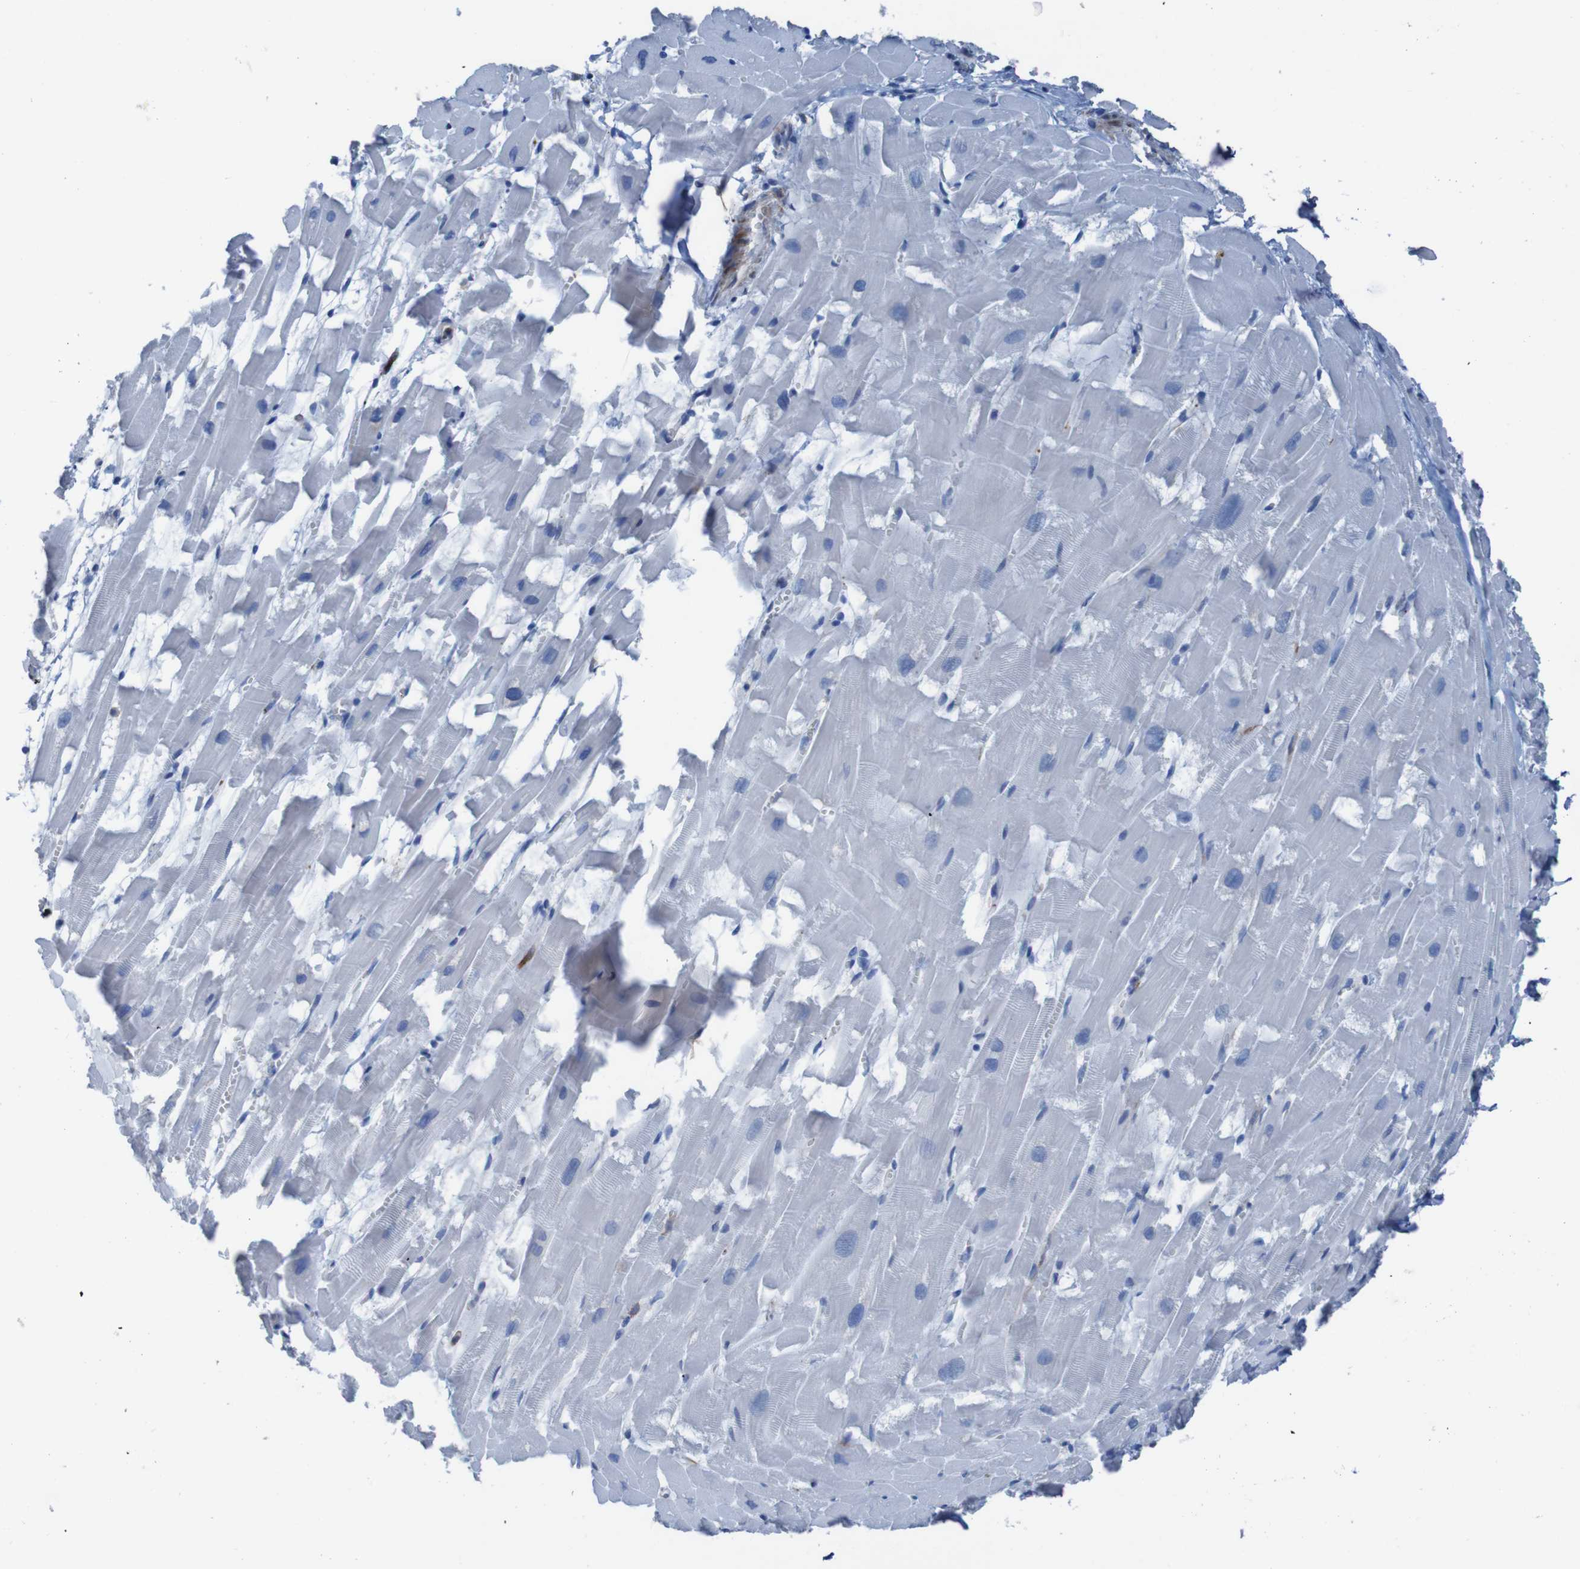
{"staining": {"intensity": "negative", "quantity": "none", "location": "none"}, "tissue": "heart muscle", "cell_type": "Cardiomyocytes", "image_type": "normal", "snomed": [{"axis": "morphology", "description": "Normal tissue, NOS"}, {"axis": "topography", "description": "Heart"}], "caption": "There is no significant staining in cardiomyocytes of heart muscle.", "gene": "RNF182", "patient": {"sex": "female", "age": 19}}